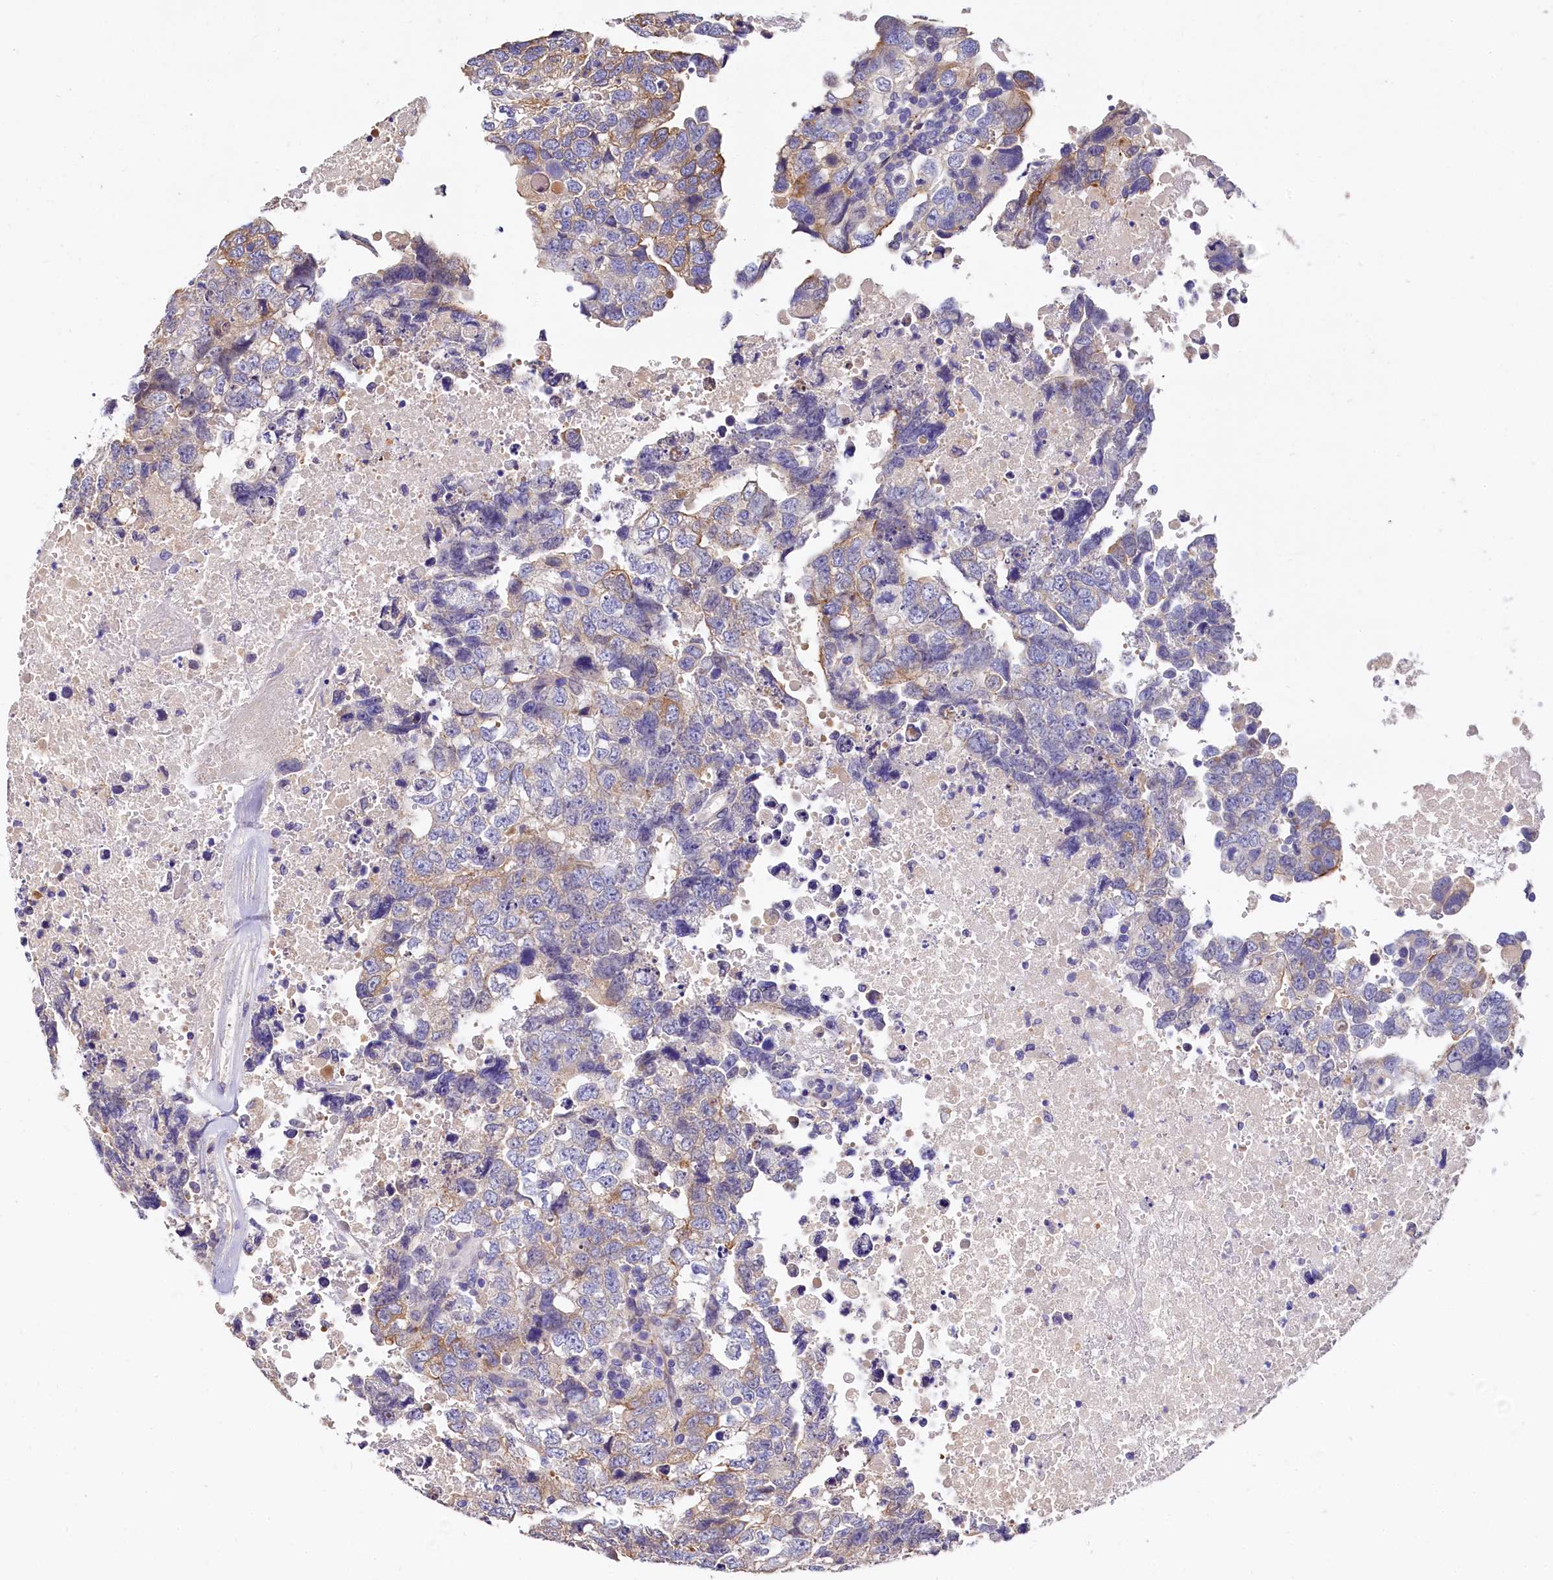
{"staining": {"intensity": "moderate", "quantity": "<25%", "location": "cytoplasmic/membranous"}, "tissue": "testis cancer", "cell_type": "Tumor cells", "image_type": "cancer", "snomed": [{"axis": "morphology", "description": "Carcinoma, Embryonal, NOS"}, {"axis": "topography", "description": "Testis"}], "caption": "Tumor cells exhibit low levels of moderate cytoplasmic/membranous staining in about <25% of cells in human testis embryonal carcinoma.", "gene": "EPS8L2", "patient": {"sex": "male", "age": 37}}